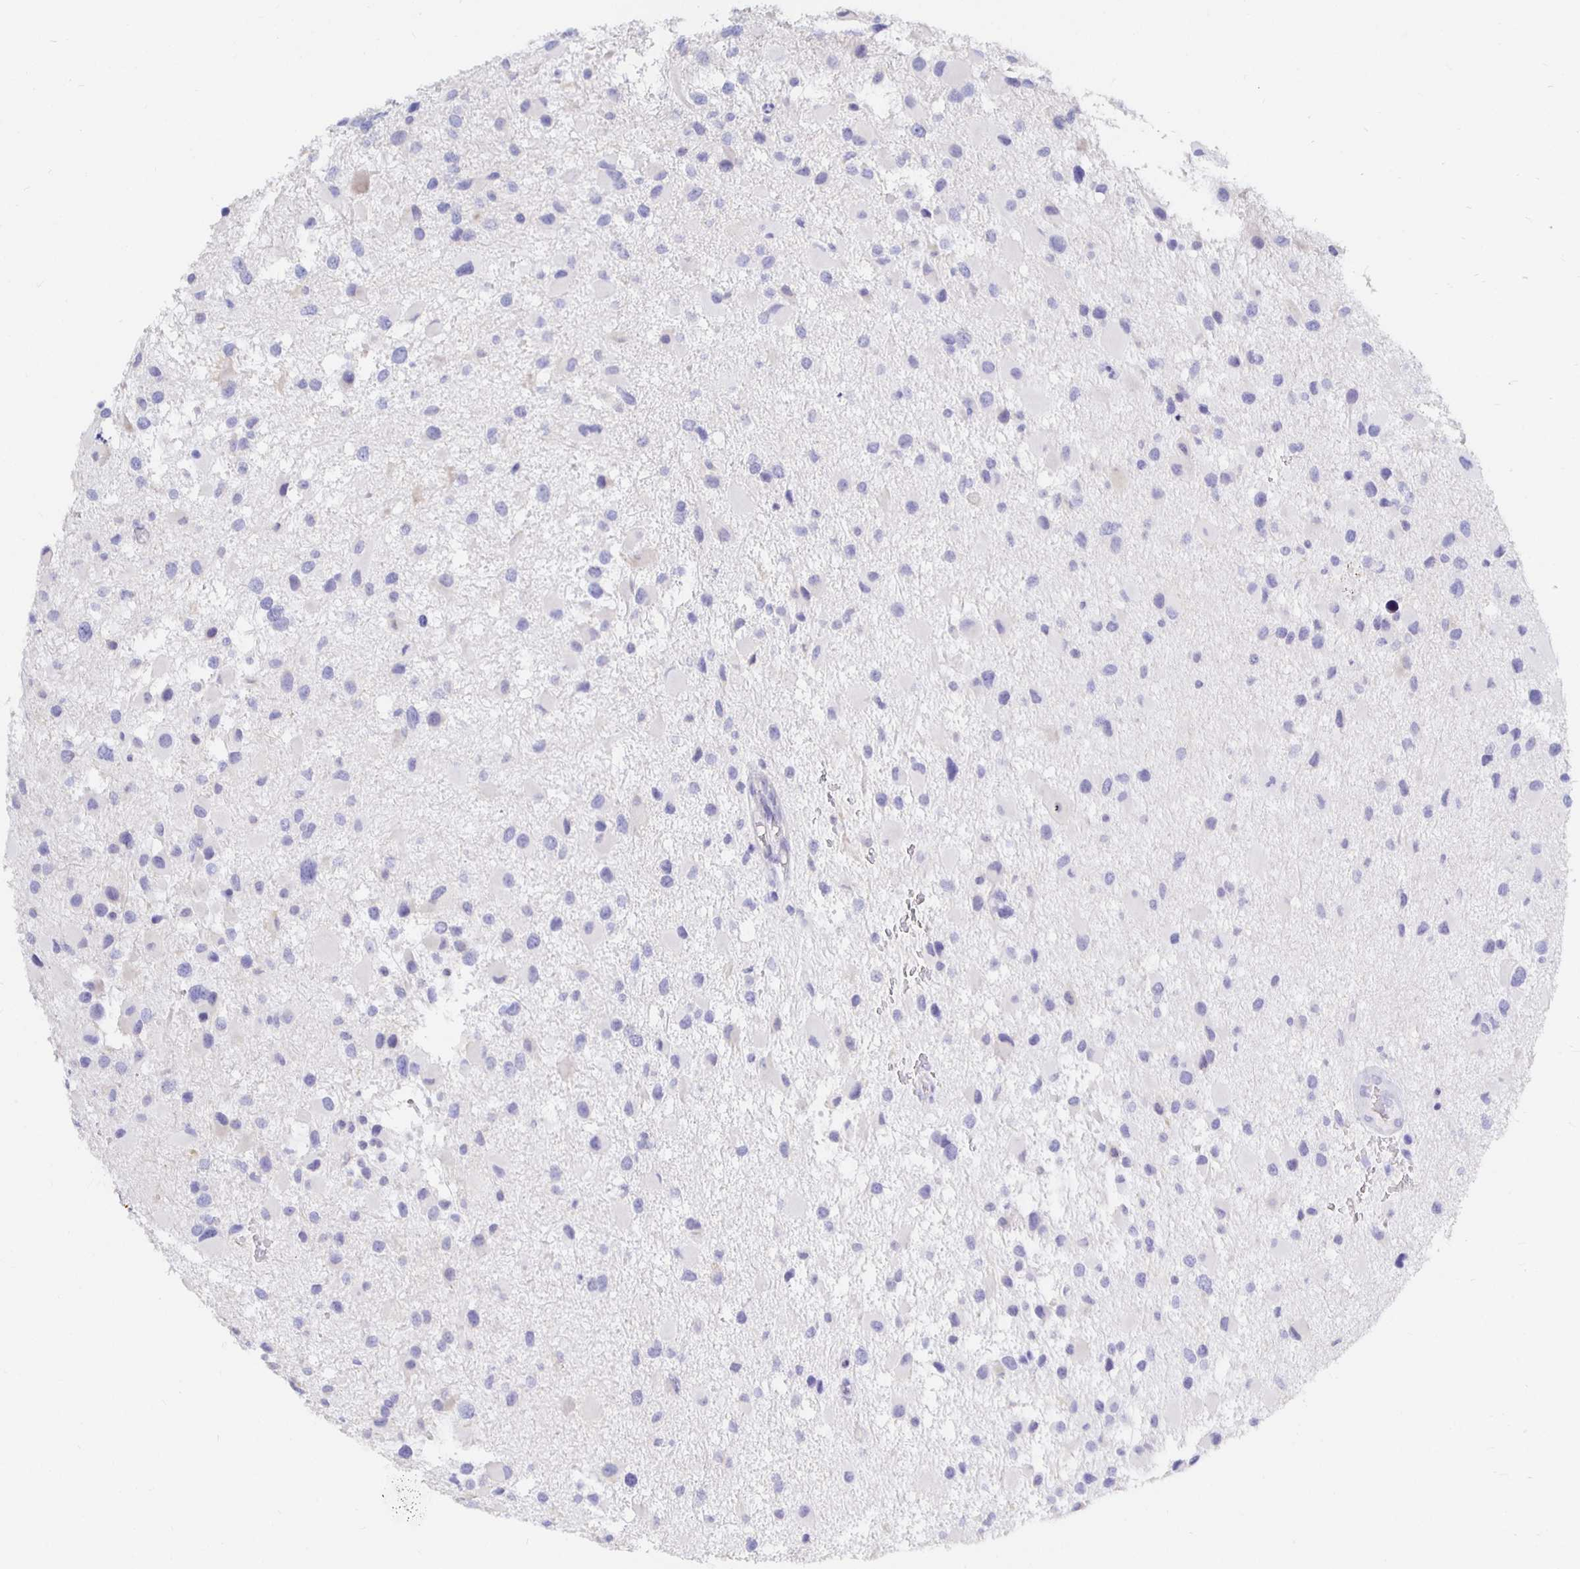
{"staining": {"intensity": "negative", "quantity": "none", "location": "none"}, "tissue": "glioma", "cell_type": "Tumor cells", "image_type": "cancer", "snomed": [{"axis": "morphology", "description": "Glioma, malignant, High grade"}, {"axis": "topography", "description": "Brain"}], "caption": "Immunohistochemistry (IHC) histopathology image of glioma stained for a protein (brown), which demonstrates no positivity in tumor cells.", "gene": "UMOD", "patient": {"sex": "female", "age": 40}}